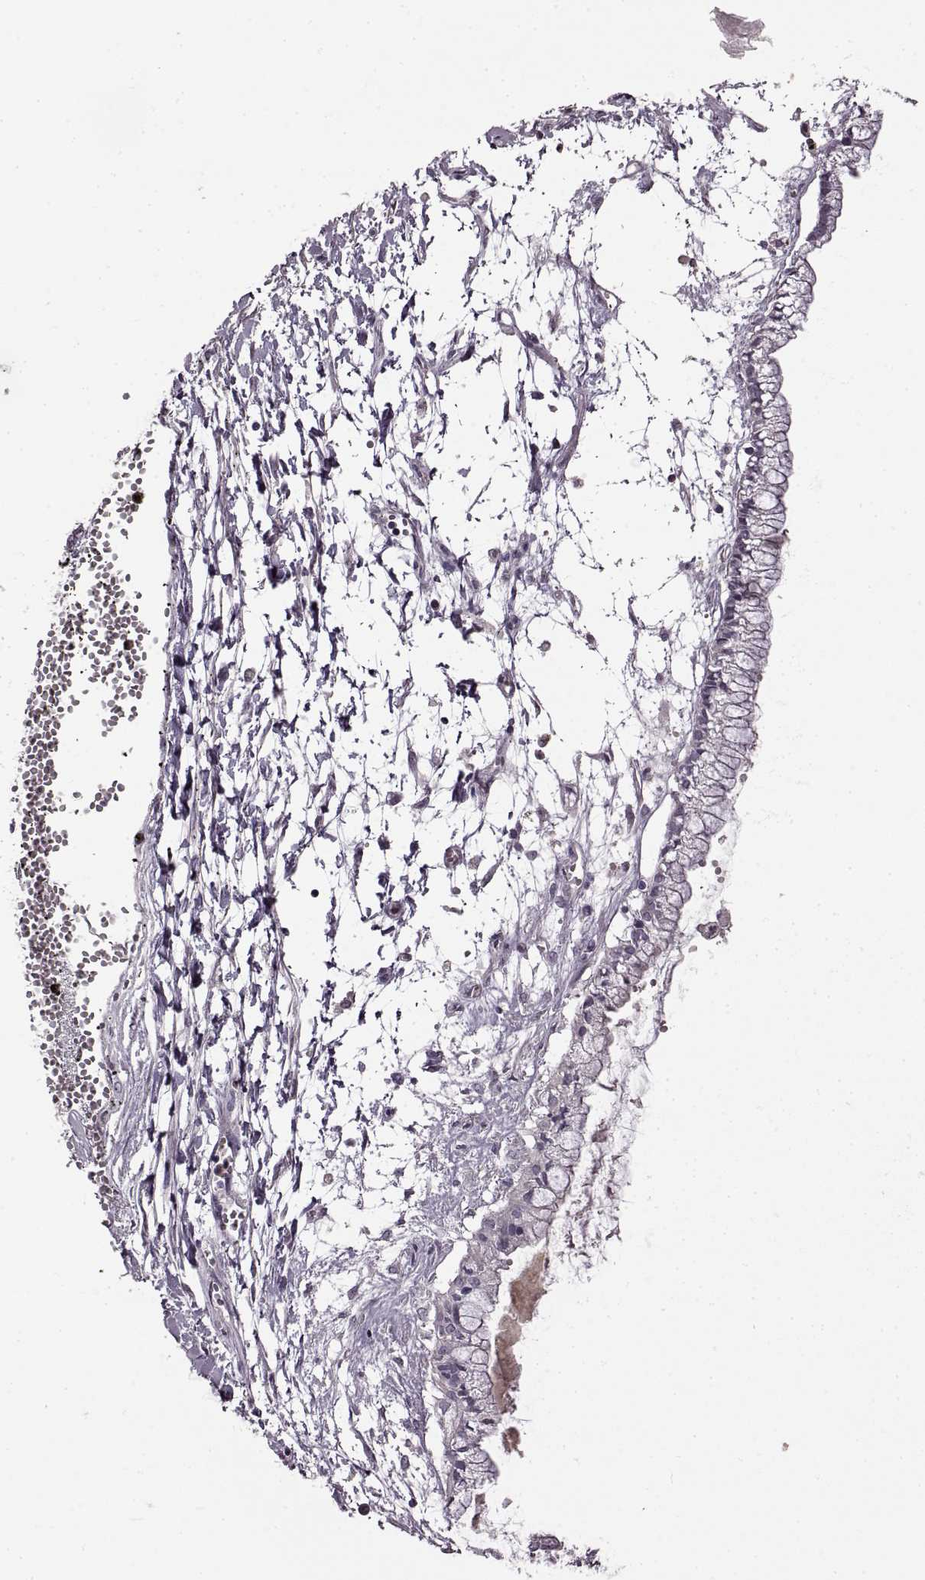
{"staining": {"intensity": "negative", "quantity": "none", "location": "none"}, "tissue": "ovarian cancer", "cell_type": "Tumor cells", "image_type": "cancer", "snomed": [{"axis": "morphology", "description": "Cystadenocarcinoma, mucinous, NOS"}, {"axis": "topography", "description": "Ovary"}], "caption": "Tumor cells show no significant expression in mucinous cystadenocarcinoma (ovarian).", "gene": "CNGA3", "patient": {"sex": "female", "age": 67}}